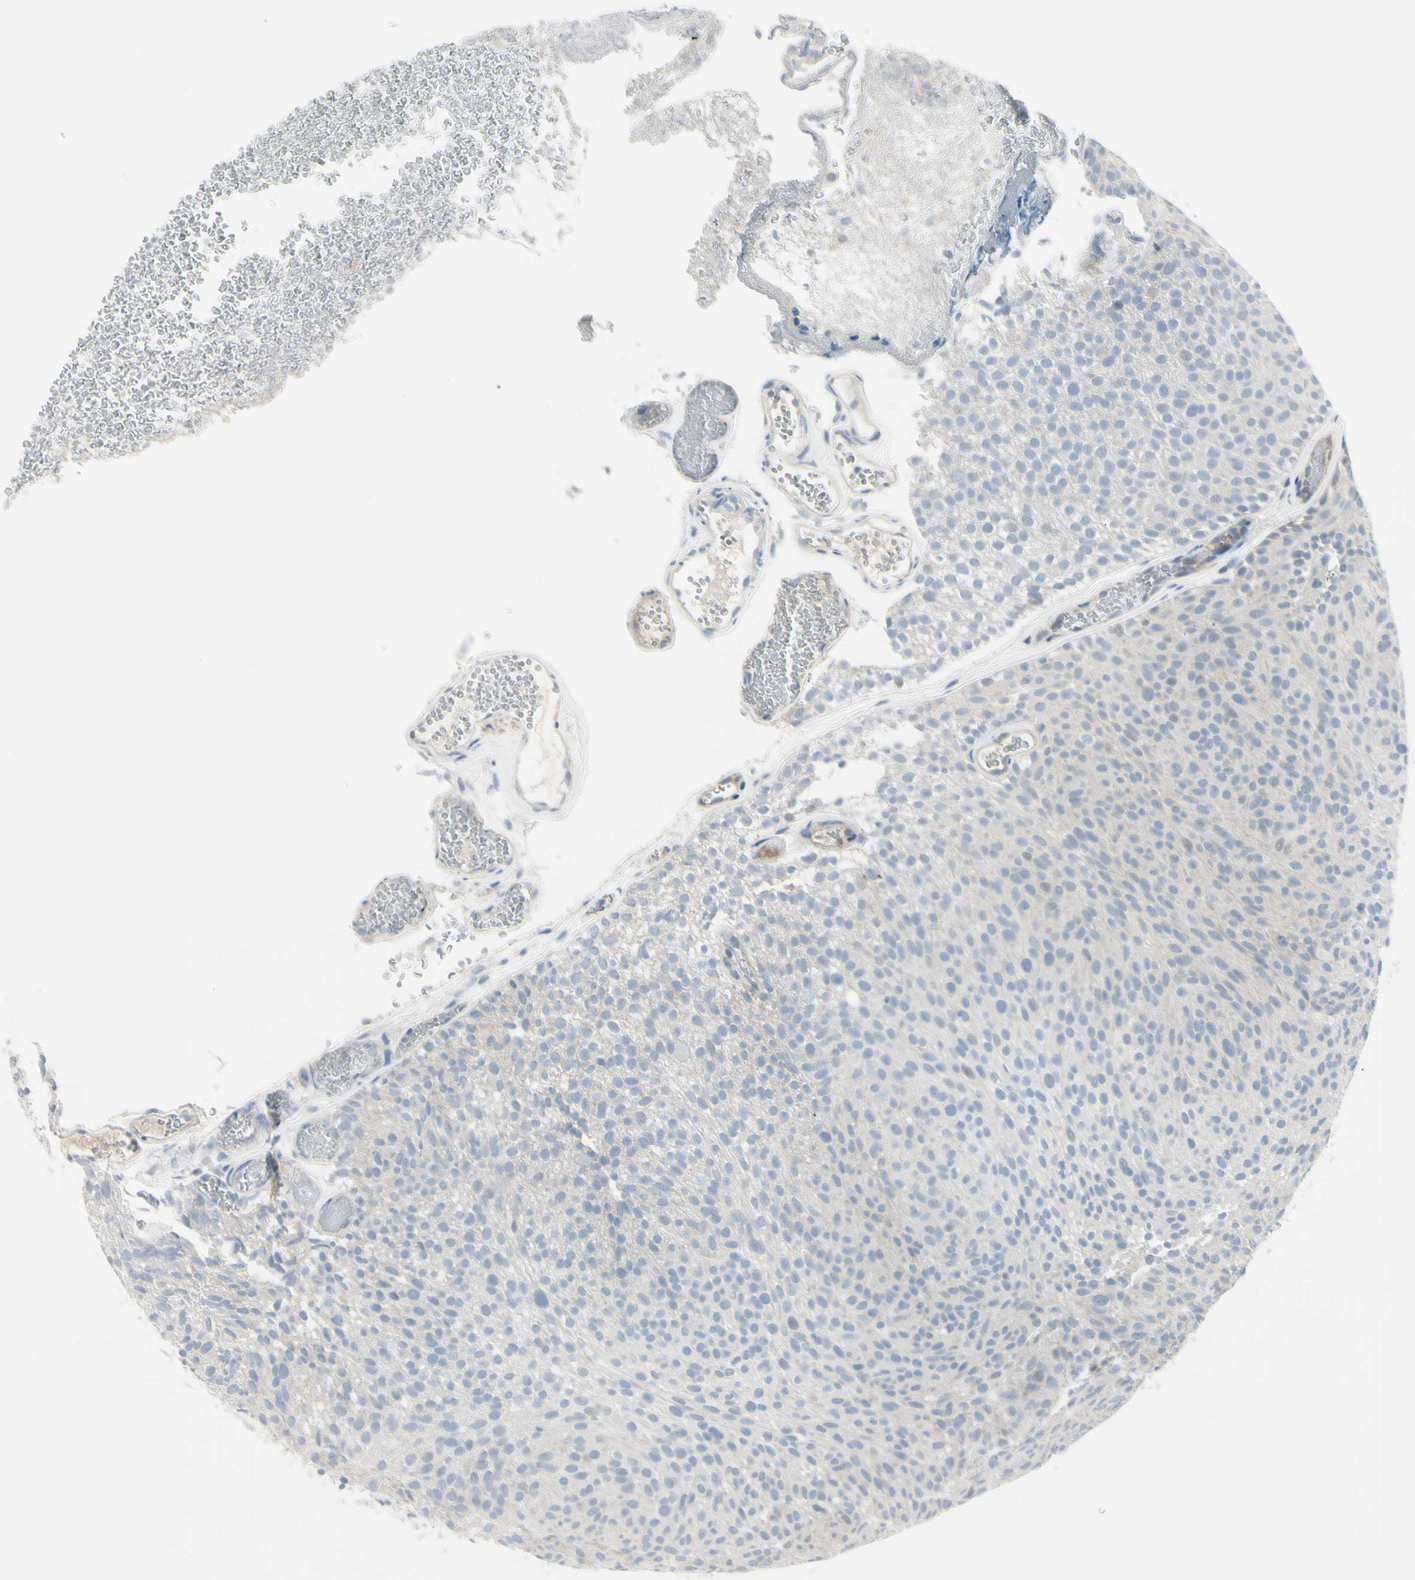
{"staining": {"intensity": "negative", "quantity": "none", "location": "none"}, "tissue": "urothelial cancer", "cell_type": "Tumor cells", "image_type": "cancer", "snomed": [{"axis": "morphology", "description": "Urothelial carcinoma, Low grade"}, {"axis": "topography", "description": "Urinary bladder"}], "caption": "Tumor cells are negative for protein expression in human urothelial cancer.", "gene": "ASB9", "patient": {"sex": "male", "age": 78}}